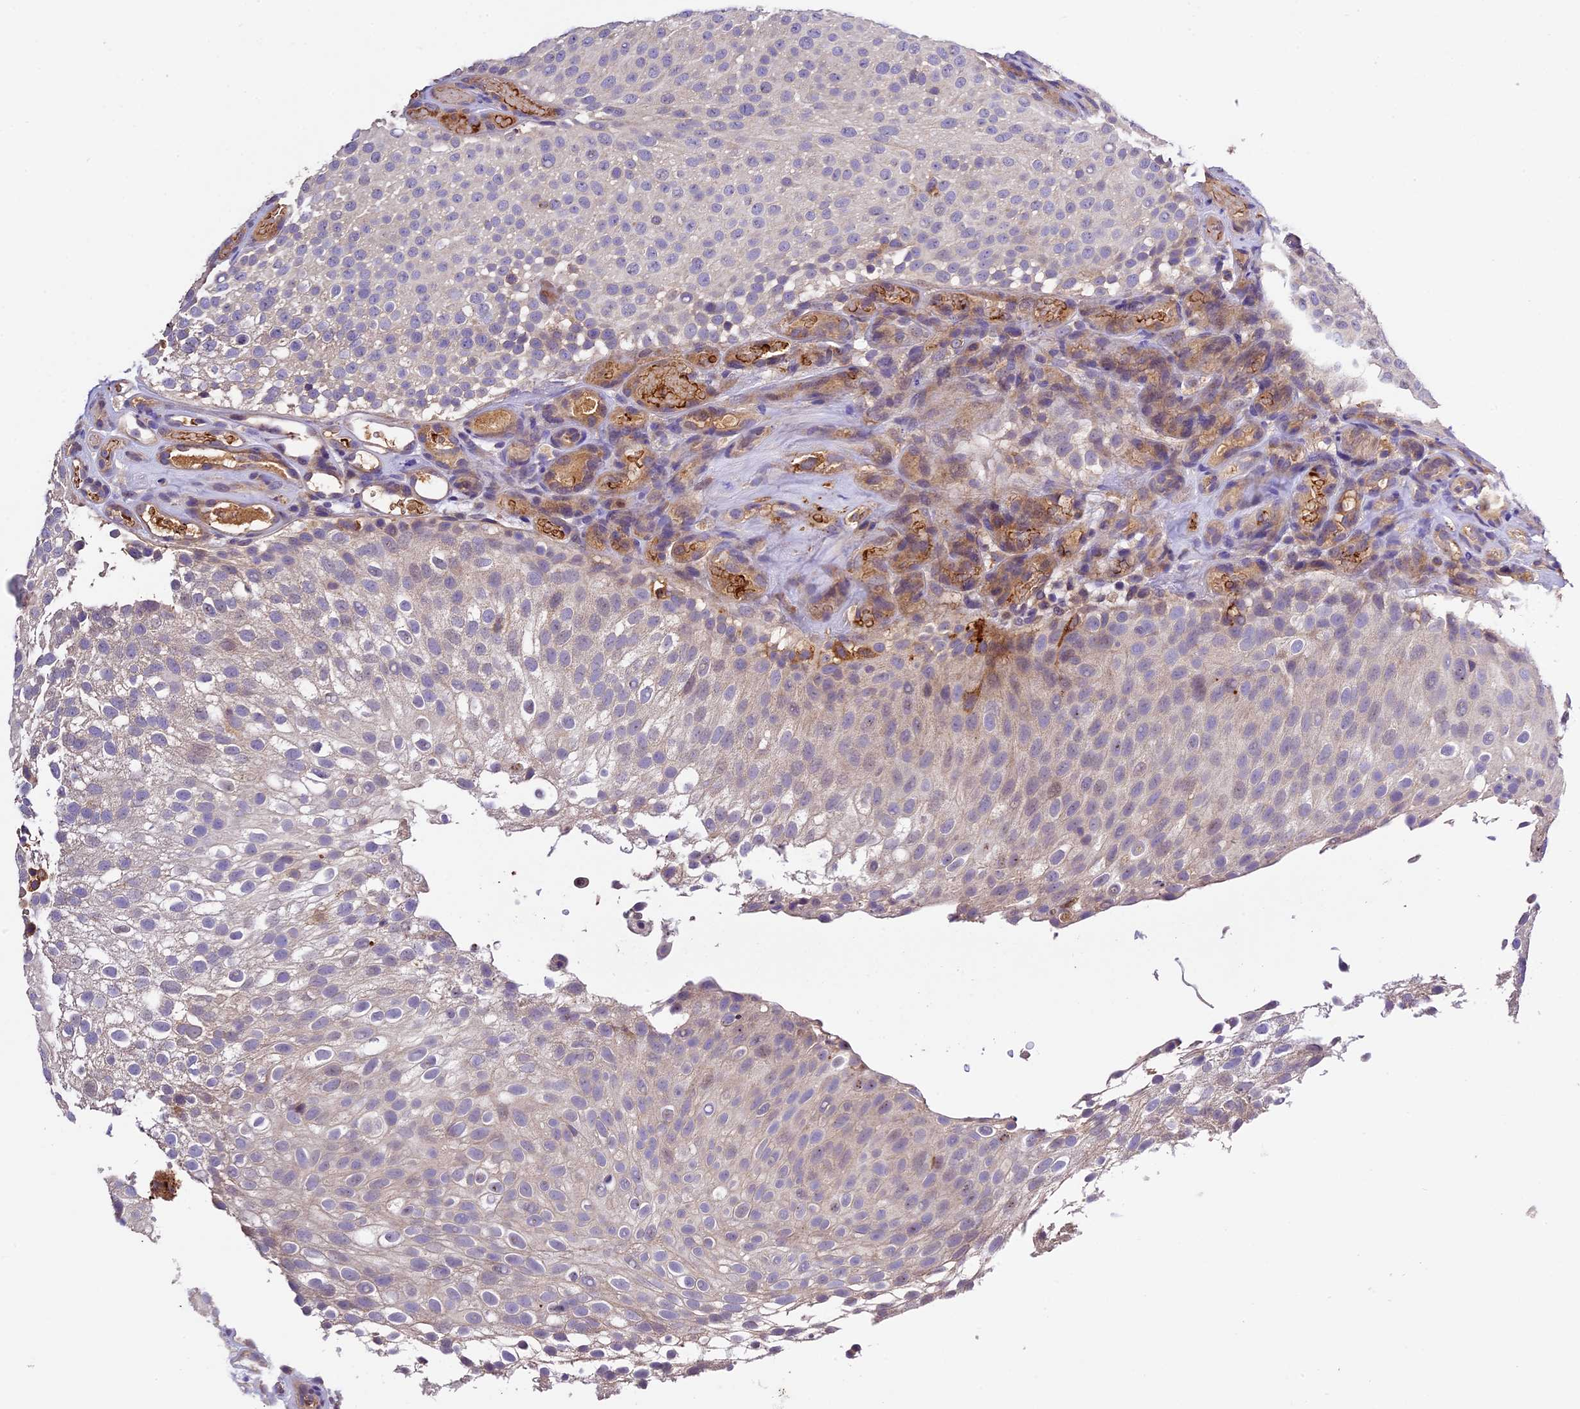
{"staining": {"intensity": "weak", "quantity": "<25%", "location": "cytoplasmic/membranous"}, "tissue": "urothelial cancer", "cell_type": "Tumor cells", "image_type": "cancer", "snomed": [{"axis": "morphology", "description": "Urothelial carcinoma, Low grade"}, {"axis": "topography", "description": "Urinary bladder"}], "caption": "There is no significant expression in tumor cells of urothelial cancer.", "gene": "CILP2", "patient": {"sex": "male", "age": 78}}